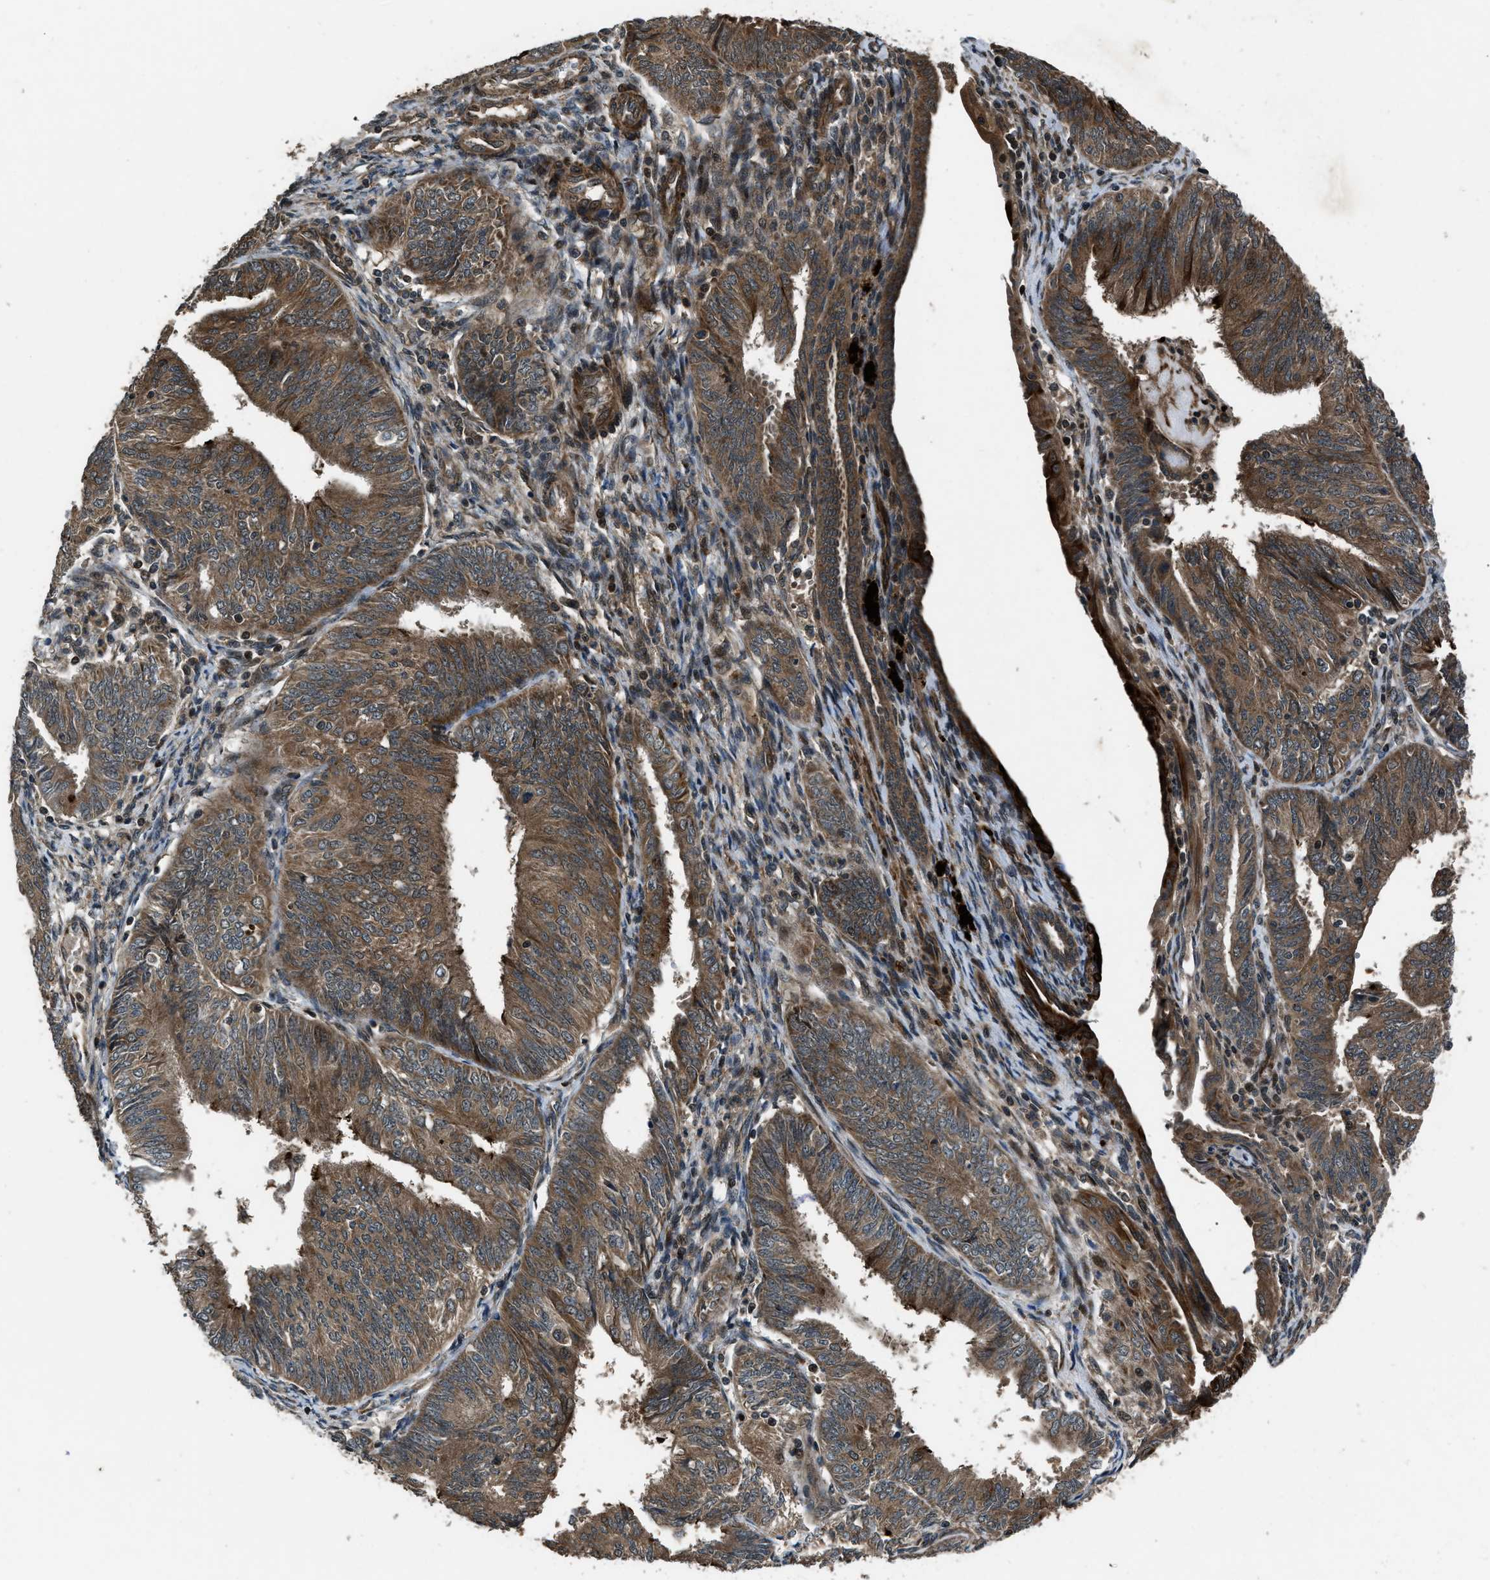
{"staining": {"intensity": "moderate", "quantity": ">75%", "location": "cytoplasmic/membranous"}, "tissue": "endometrial cancer", "cell_type": "Tumor cells", "image_type": "cancer", "snomed": [{"axis": "morphology", "description": "Adenocarcinoma, NOS"}, {"axis": "topography", "description": "Endometrium"}], "caption": "Immunohistochemistry micrograph of human endometrial cancer (adenocarcinoma) stained for a protein (brown), which demonstrates medium levels of moderate cytoplasmic/membranous positivity in about >75% of tumor cells.", "gene": "IRAK4", "patient": {"sex": "female", "age": 58}}